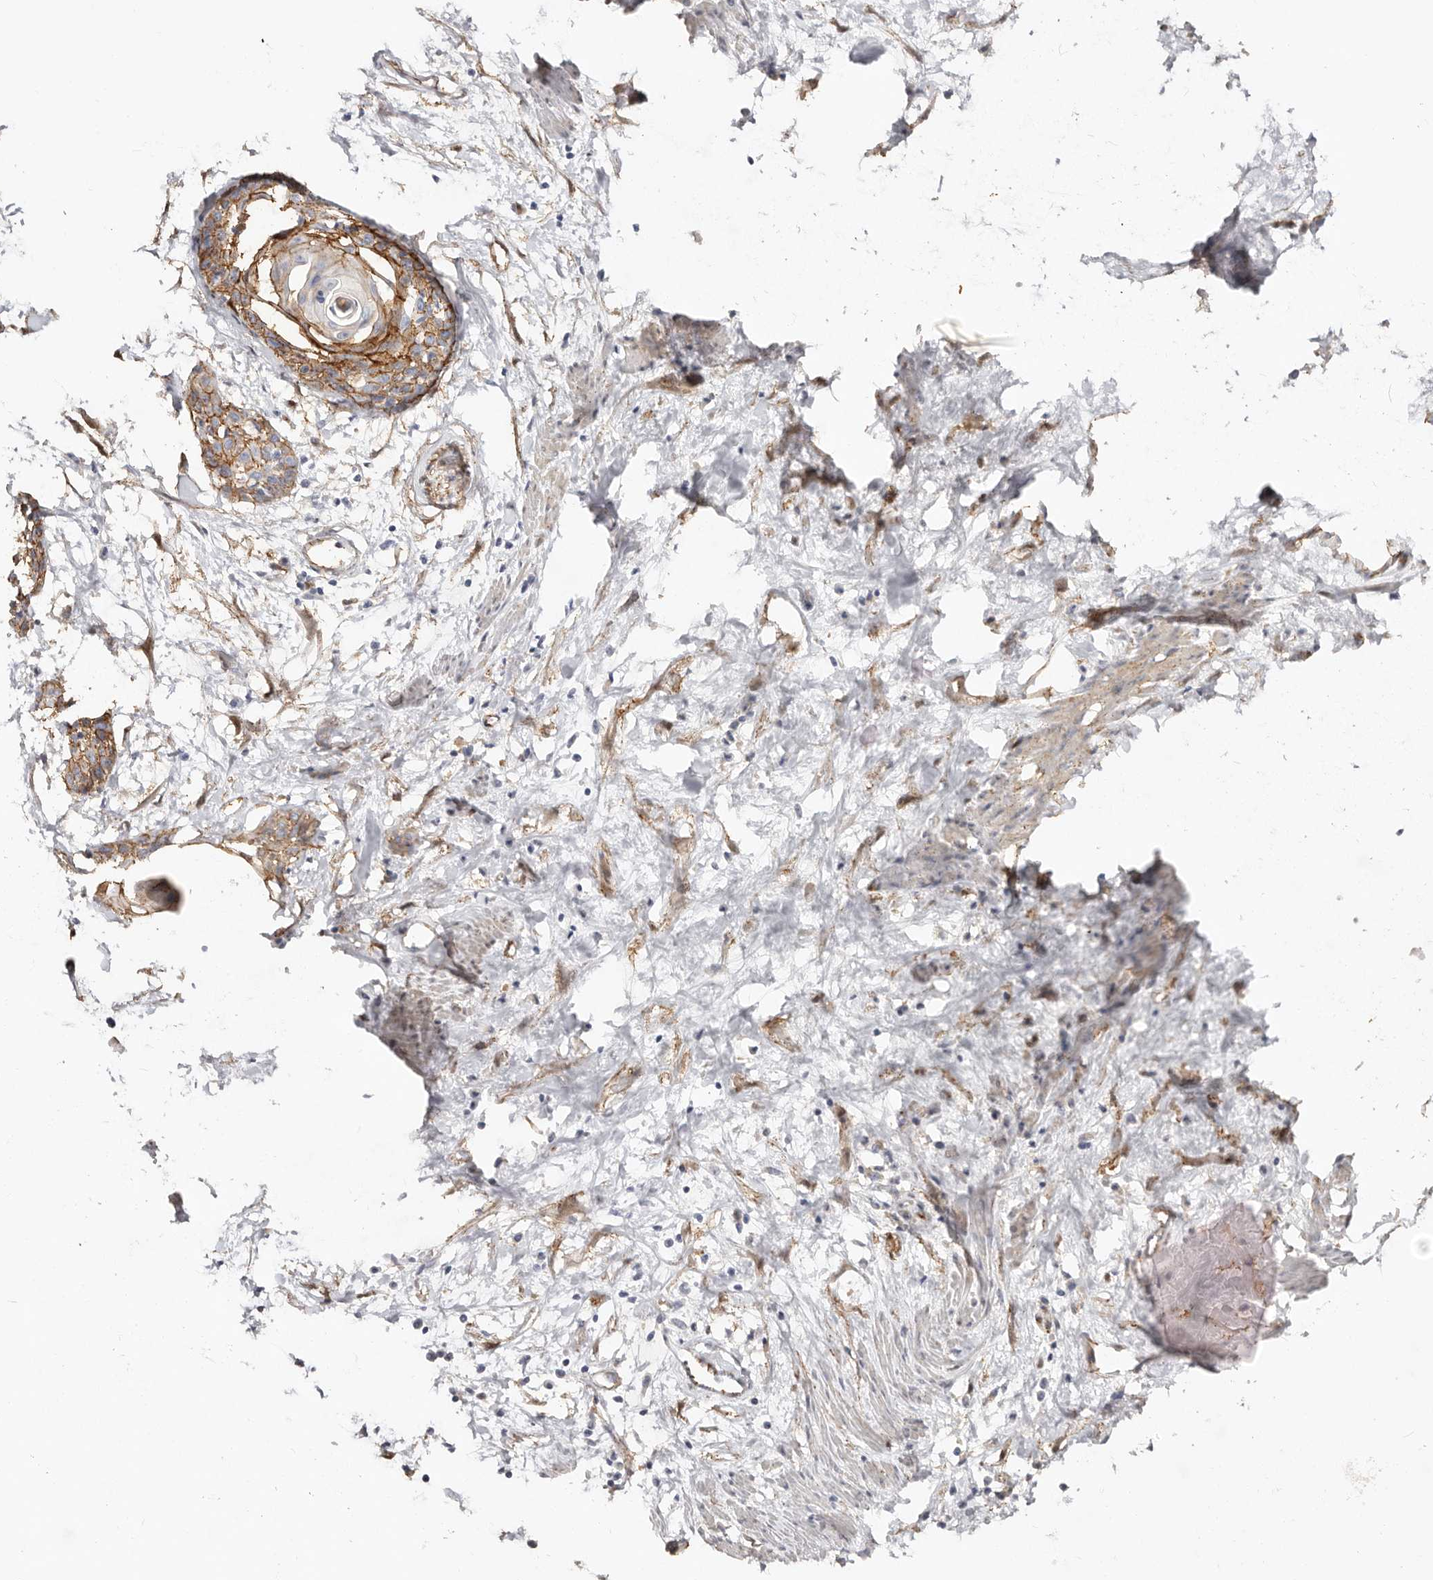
{"staining": {"intensity": "moderate", "quantity": ">75%", "location": "cytoplasmic/membranous"}, "tissue": "cervical cancer", "cell_type": "Tumor cells", "image_type": "cancer", "snomed": [{"axis": "morphology", "description": "Squamous cell carcinoma, NOS"}, {"axis": "topography", "description": "Cervix"}], "caption": "About >75% of tumor cells in squamous cell carcinoma (cervical) demonstrate moderate cytoplasmic/membranous protein expression as visualized by brown immunohistochemical staining.", "gene": "CTNNB1", "patient": {"sex": "female", "age": 57}}